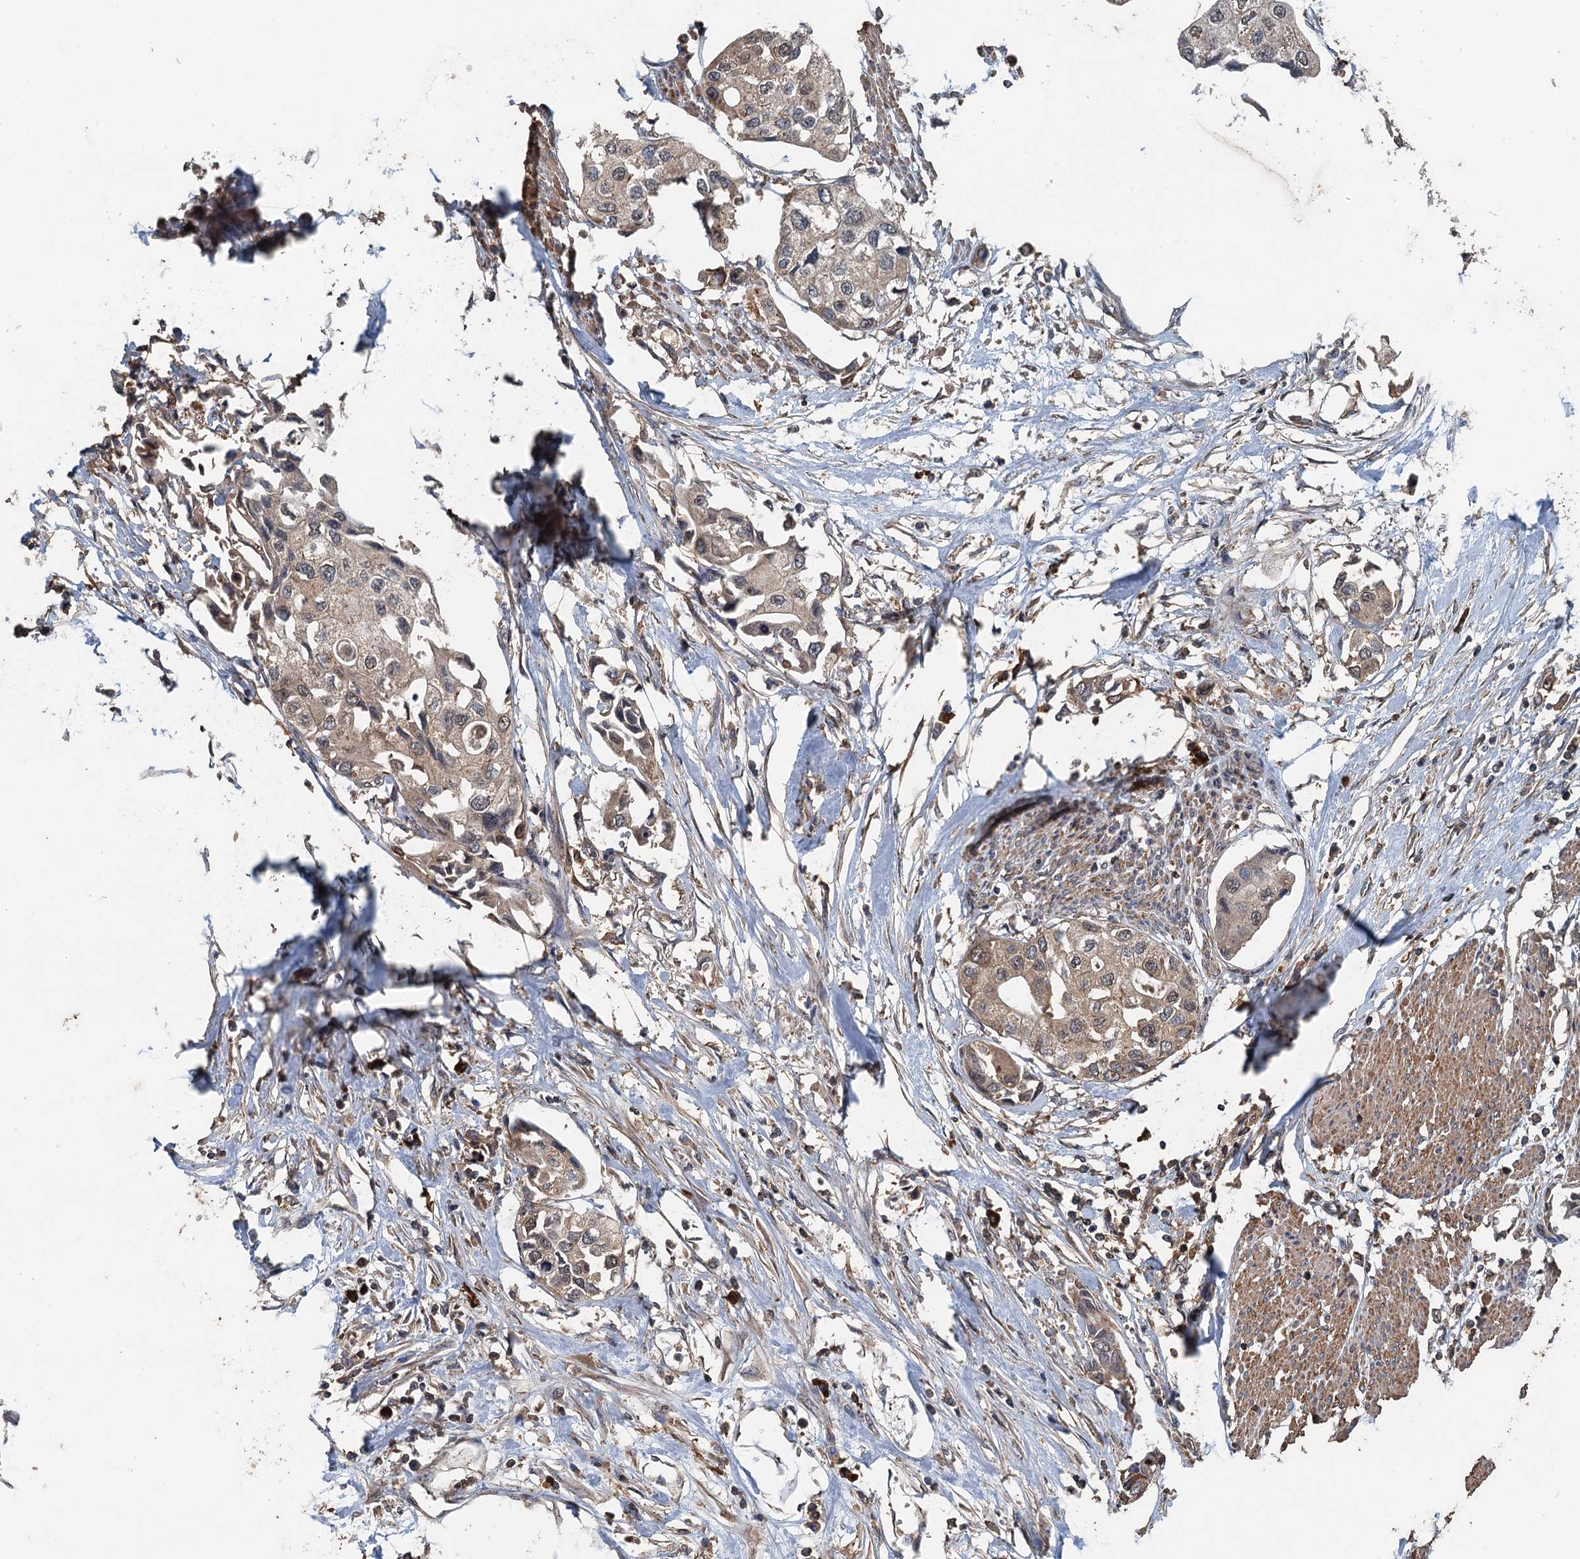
{"staining": {"intensity": "weak", "quantity": ">75%", "location": "cytoplasmic/membranous"}, "tissue": "urothelial cancer", "cell_type": "Tumor cells", "image_type": "cancer", "snomed": [{"axis": "morphology", "description": "Urothelial carcinoma, High grade"}, {"axis": "topography", "description": "Urinary bladder"}], "caption": "A high-resolution image shows immunohistochemistry staining of urothelial carcinoma (high-grade), which displays weak cytoplasmic/membranous staining in about >75% of tumor cells. The protein of interest is shown in brown color, while the nuclei are stained blue.", "gene": "BORCS5", "patient": {"sex": "male", "age": 64}}